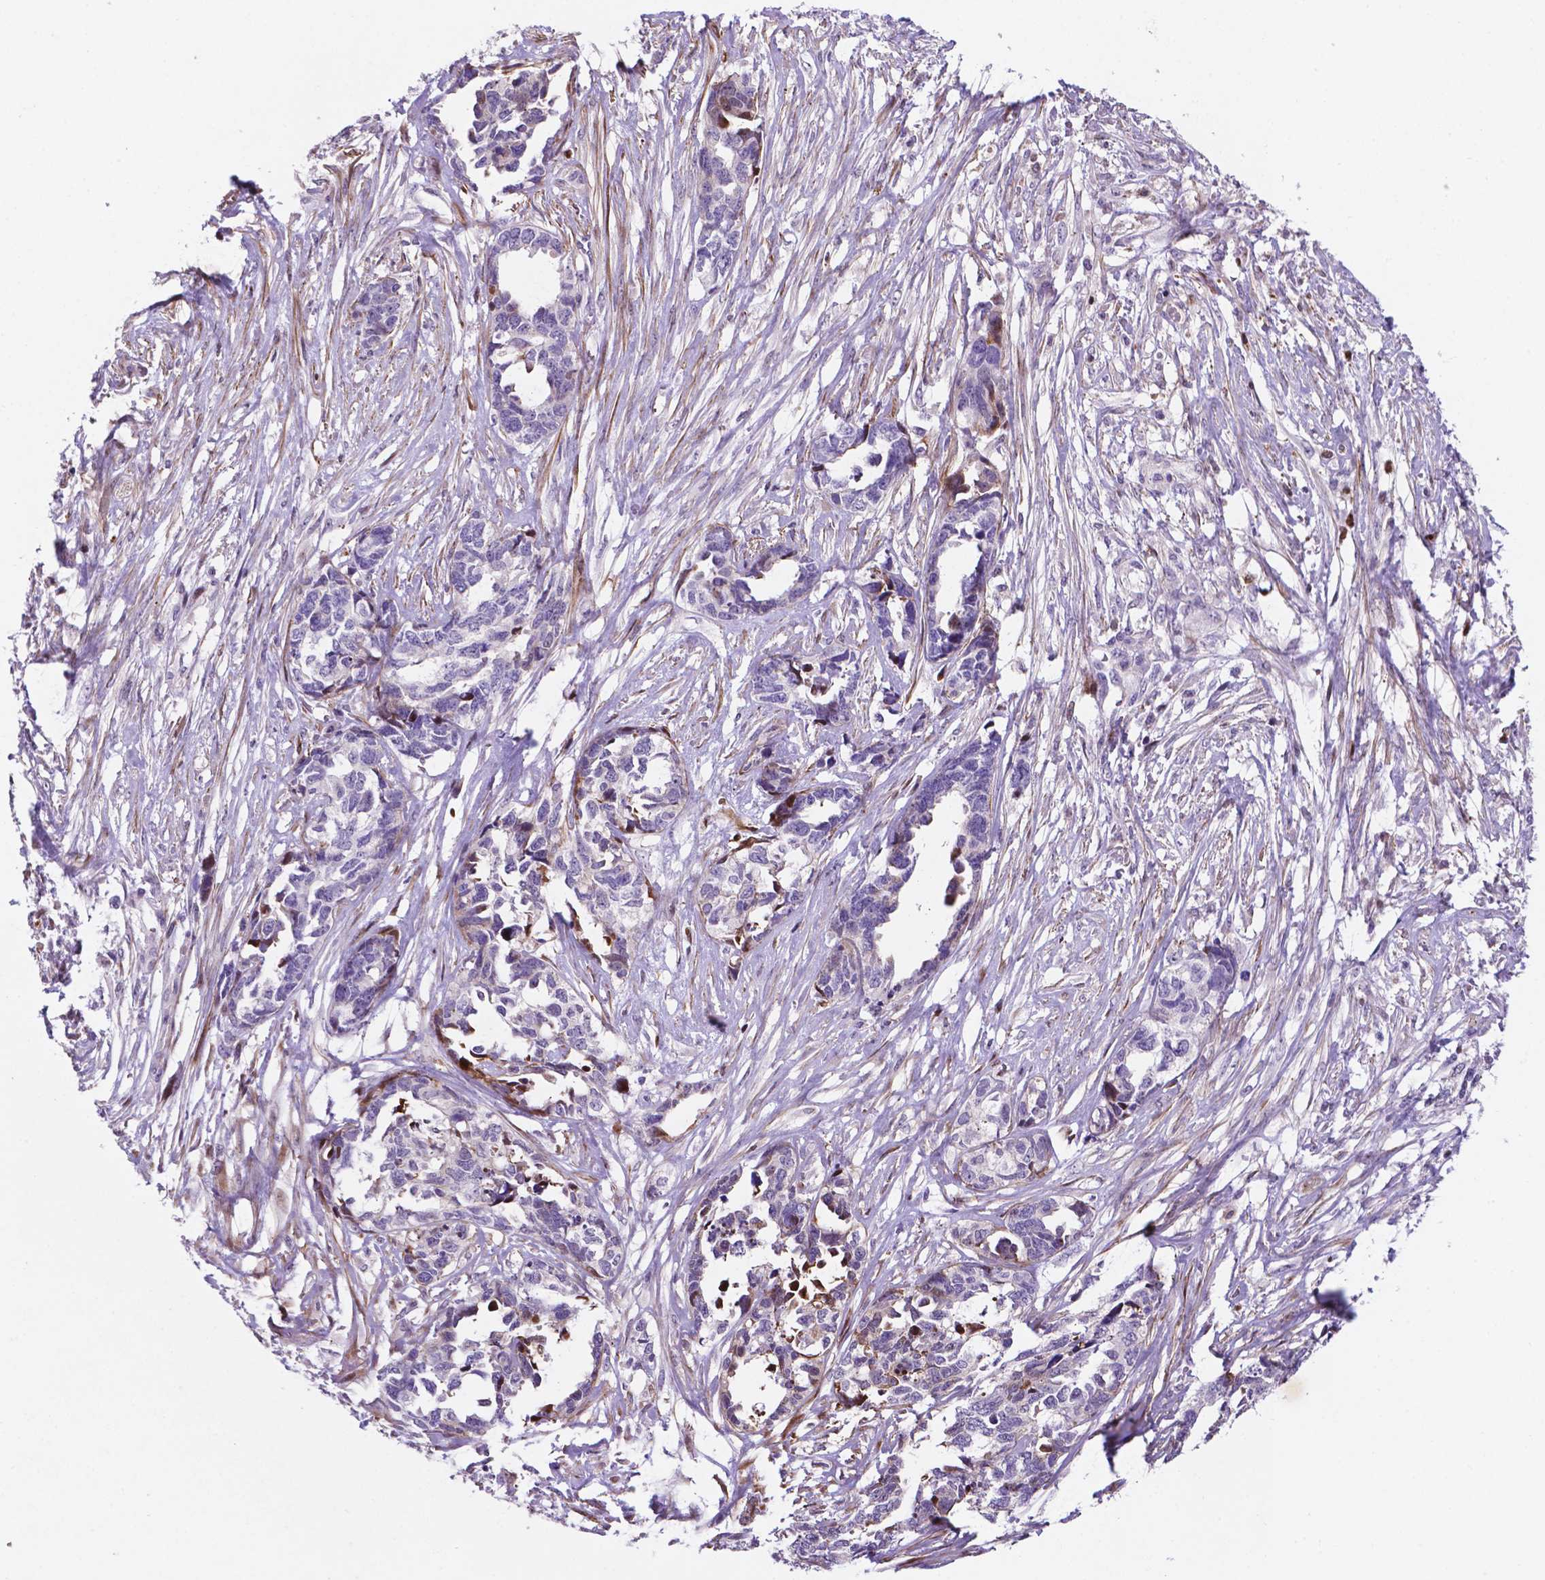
{"staining": {"intensity": "negative", "quantity": "none", "location": "none"}, "tissue": "ovarian cancer", "cell_type": "Tumor cells", "image_type": "cancer", "snomed": [{"axis": "morphology", "description": "Cystadenocarcinoma, serous, NOS"}, {"axis": "topography", "description": "Ovary"}], "caption": "This is an IHC photomicrograph of human ovarian cancer (serous cystadenocarcinoma). There is no expression in tumor cells.", "gene": "TM4SF20", "patient": {"sex": "female", "age": 69}}